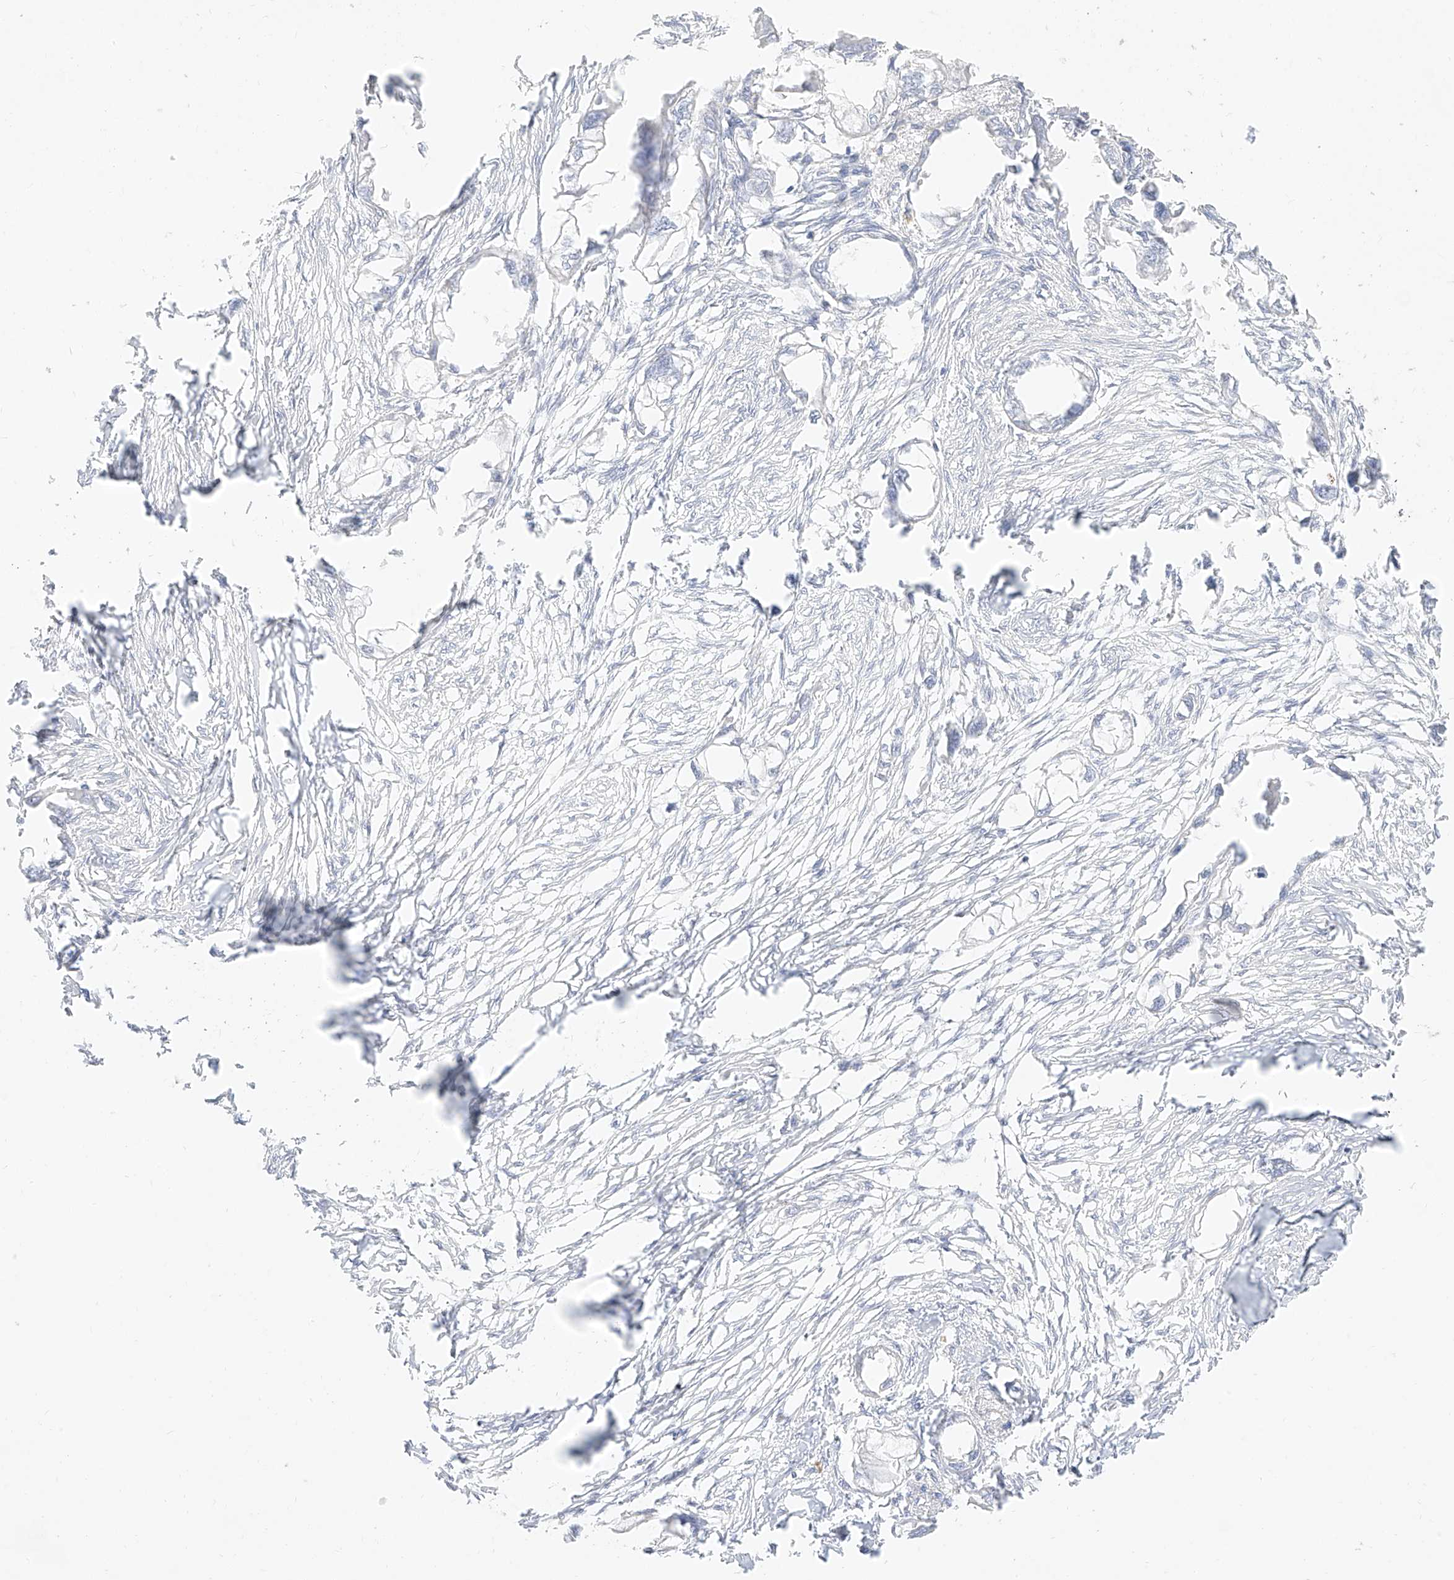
{"staining": {"intensity": "negative", "quantity": "none", "location": "none"}, "tissue": "endometrial cancer", "cell_type": "Tumor cells", "image_type": "cancer", "snomed": [{"axis": "morphology", "description": "Adenocarcinoma, NOS"}, {"axis": "morphology", "description": "Adenocarcinoma, metastatic, NOS"}, {"axis": "topography", "description": "Adipose tissue"}, {"axis": "topography", "description": "Endometrium"}], "caption": "This image is of endometrial cancer stained with immunohistochemistry to label a protein in brown with the nuclei are counter-stained blue. There is no staining in tumor cells.", "gene": "ARHGEF40", "patient": {"sex": "female", "age": 67}}